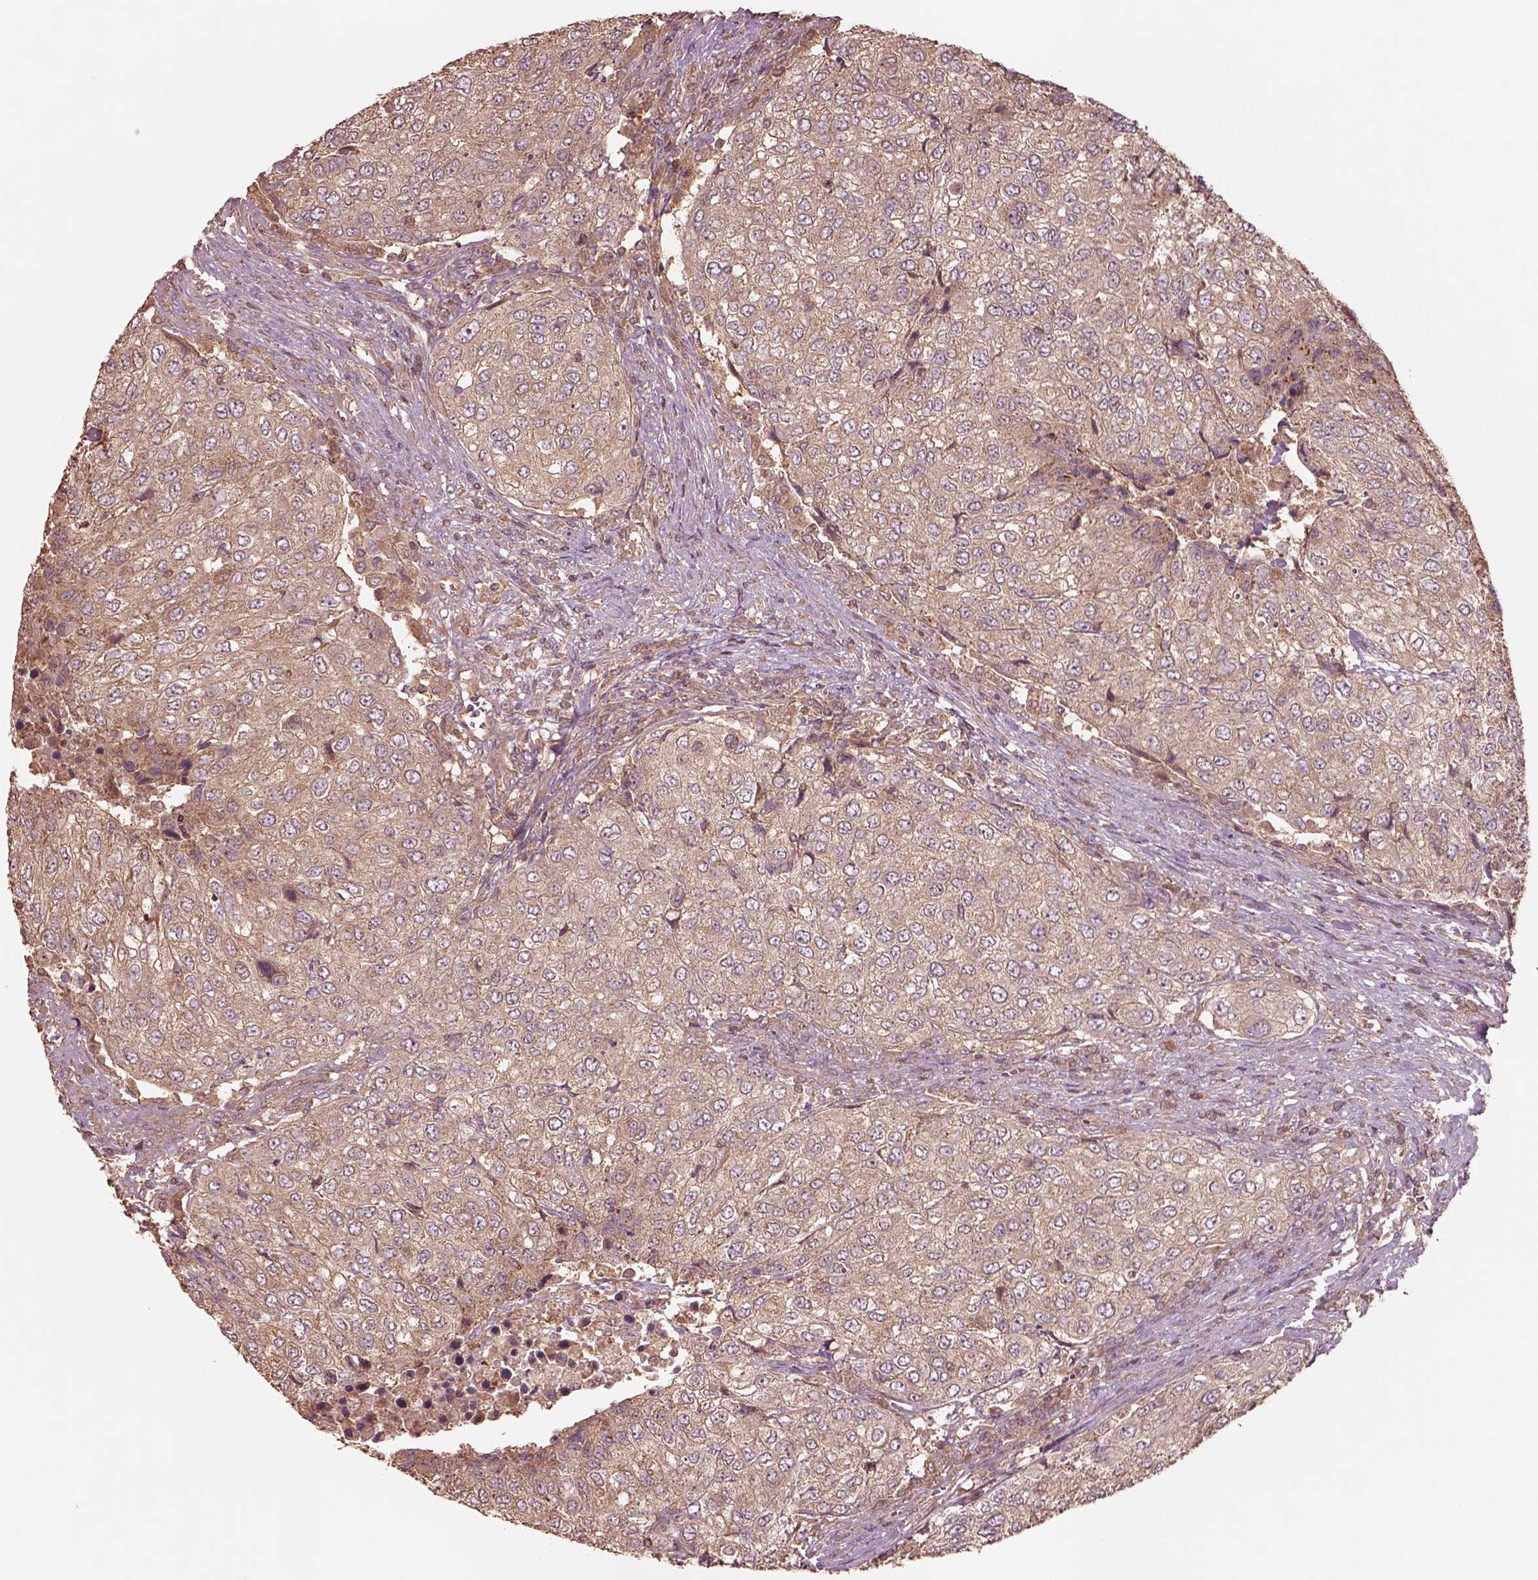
{"staining": {"intensity": "weak", "quantity": ">75%", "location": "cytoplasmic/membranous"}, "tissue": "urothelial cancer", "cell_type": "Tumor cells", "image_type": "cancer", "snomed": [{"axis": "morphology", "description": "Urothelial carcinoma, High grade"}, {"axis": "topography", "description": "Urinary bladder"}], "caption": "High-magnification brightfield microscopy of urothelial cancer stained with DAB (brown) and counterstained with hematoxylin (blue). tumor cells exhibit weak cytoplasmic/membranous staining is present in about>75% of cells.", "gene": "TRADD", "patient": {"sex": "female", "age": 78}}